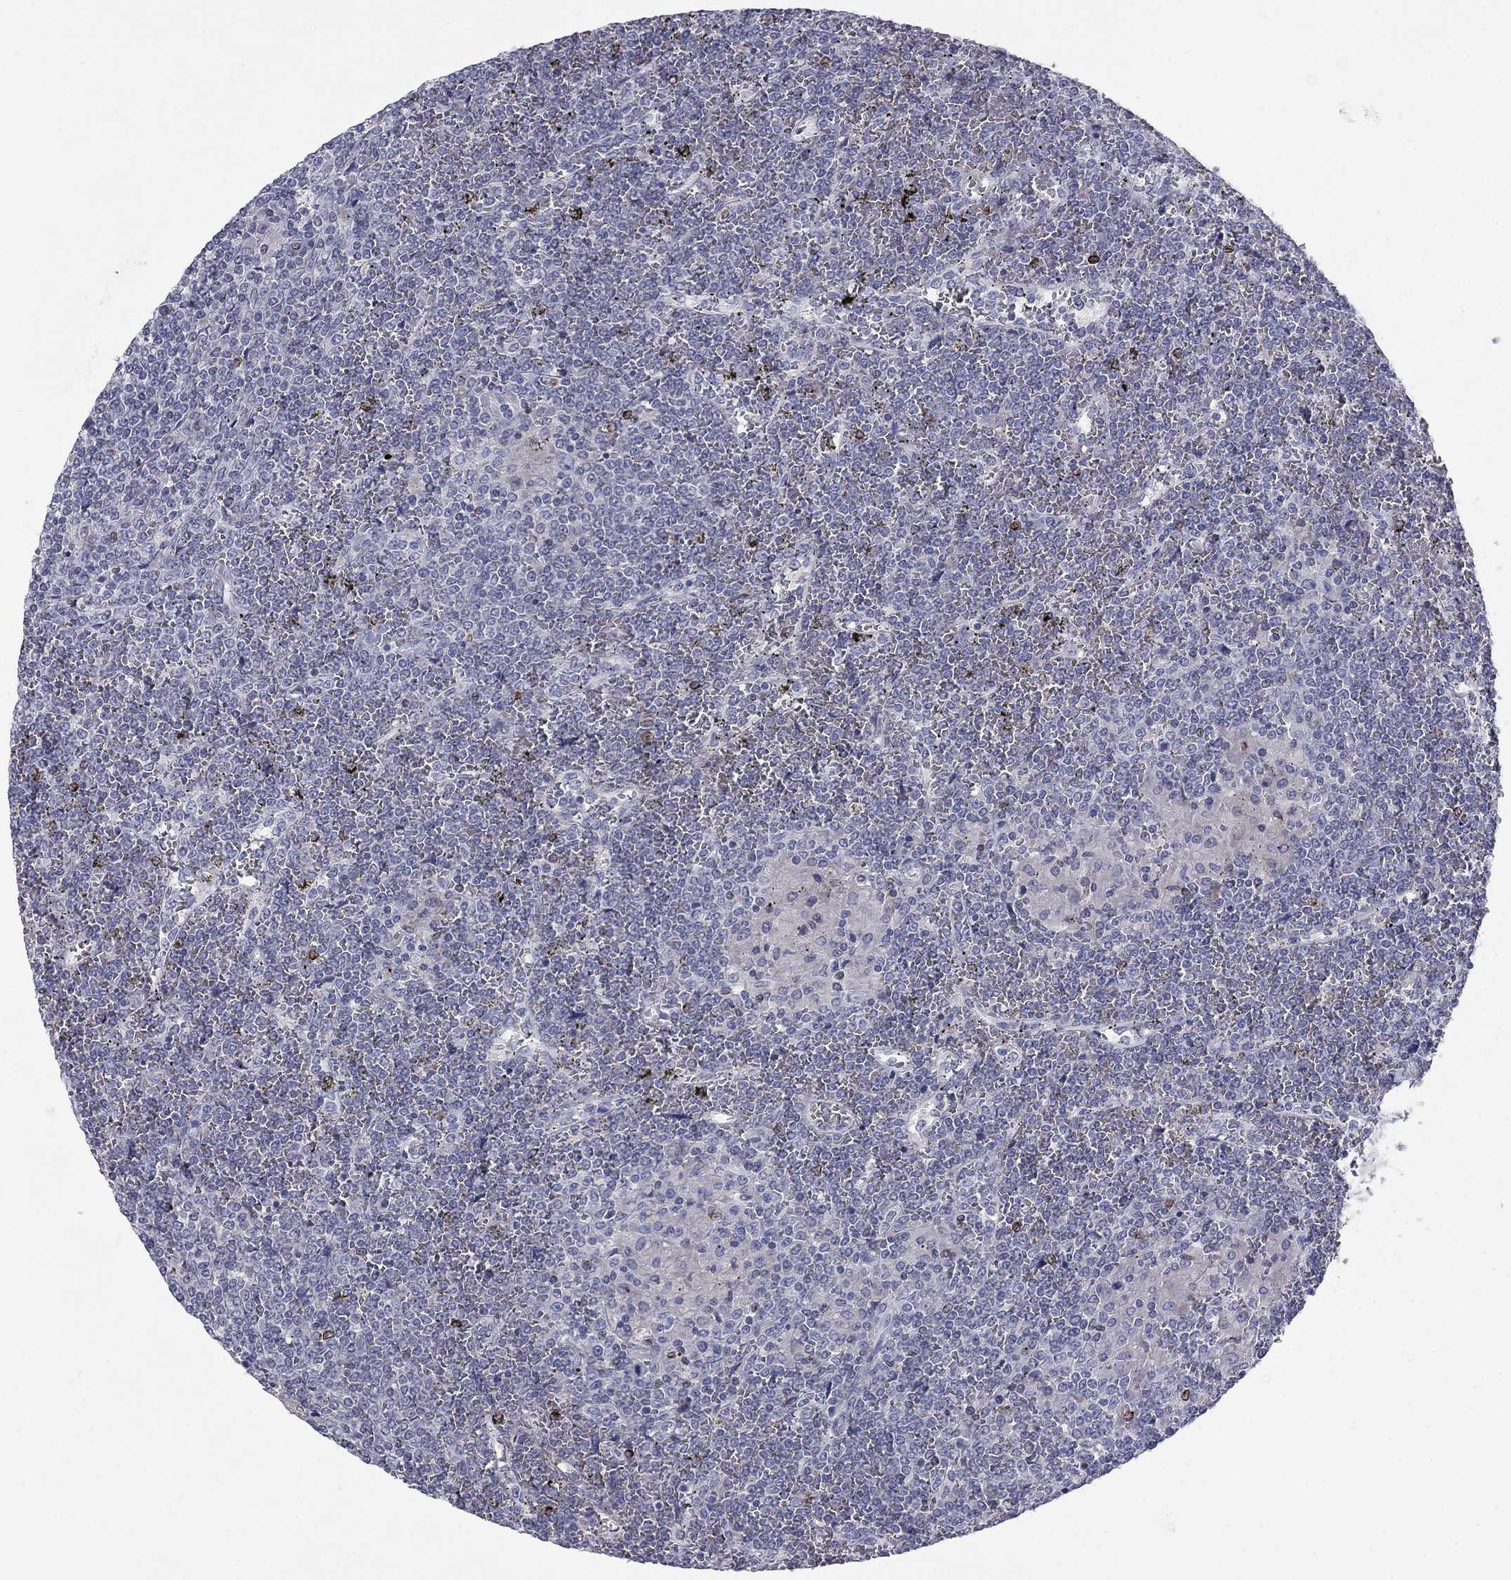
{"staining": {"intensity": "negative", "quantity": "none", "location": "none"}, "tissue": "lymphoma", "cell_type": "Tumor cells", "image_type": "cancer", "snomed": [{"axis": "morphology", "description": "Malignant lymphoma, non-Hodgkin's type, Low grade"}, {"axis": "topography", "description": "Spleen"}], "caption": "Immunohistochemistry micrograph of lymphoma stained for a protein (brown), which displays no positivity in tumor cells.", "gene": "NTRK2", "patient": {"sex": "female", "age": 19}}